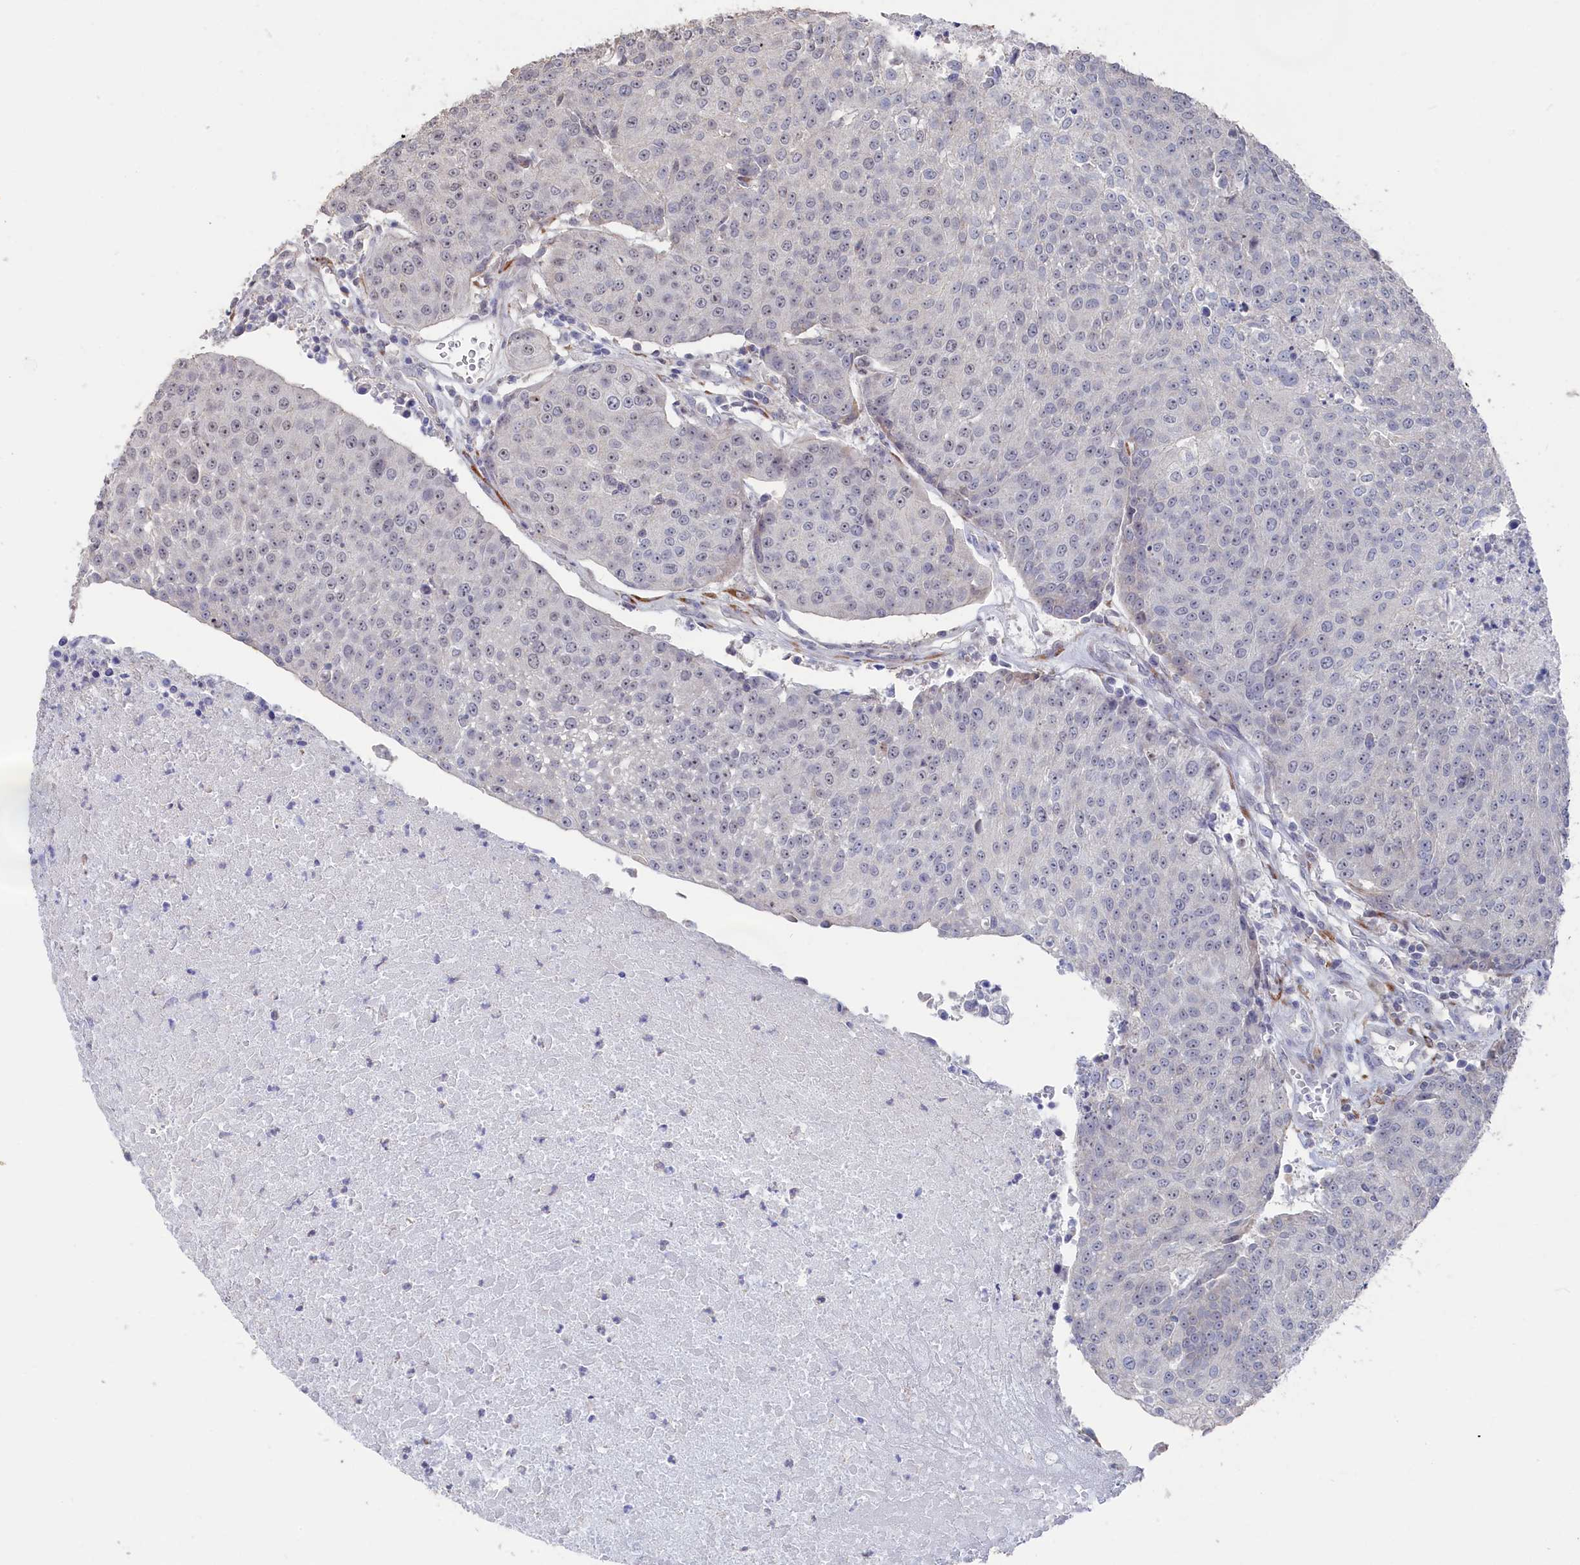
{"staining": {"intensity": "weak", "quantity": "<25%", "location": "nuclear"}, "tissue": "urothelial cancer", "cell_type": "Tumor cells", "image_type": "cancer", "snomed": [{"axis": "morphology", "description": "Urothelial carcinoma, High grade"}, {"axis": "topography", "description": "Urinary bladder"}], "caption": "This photomicrograph is of urothelial carcinoma (high-grade) stained with immunohistochemistry (IHC) to label a protein in brown with the nuclei are counter-stained blue. There is no staining in tumor cells.", "gene": "SEMG2", "patient": {"sex": "female", "age": 85}}